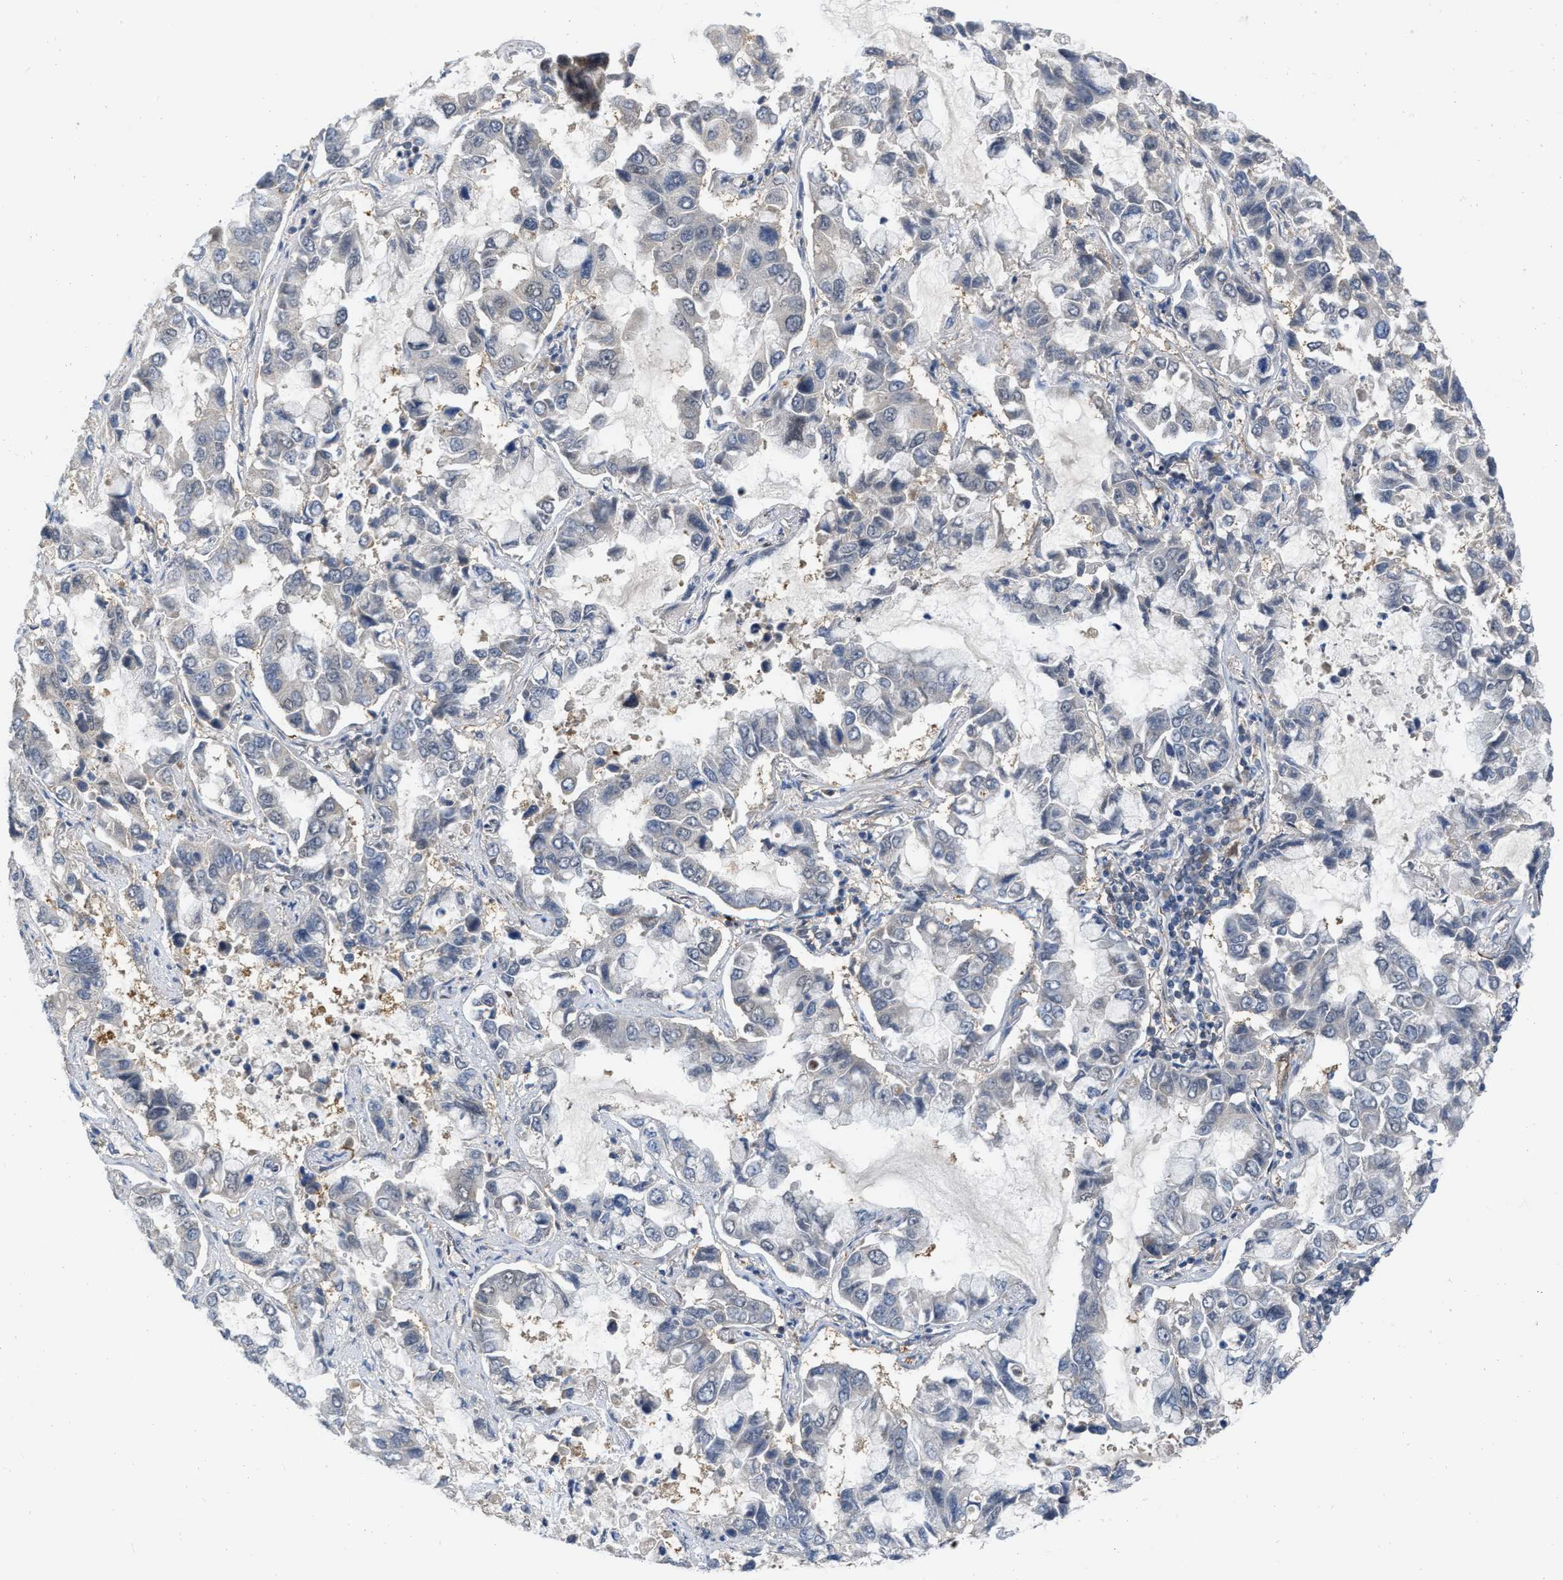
{"staining": {"intensity": "negative", "quantity": "none", "location": "none"}, "tissue": "lung cancer", "cell_type": "Tumor cells", "image_type": "cancer", "snomed": [{"axis": "morphology", "description": "Adenocarcinoma, NOS"}, {"axis": "topography", "description": "Lung"}], "caption": "An IHC image of lung cancer (adenocarcinoma) is shown. There is no staining in tumor cells of lung cancer (adenocarcinoma). (DAB immunohistochemistry, high magnification).", "gene": "NAPEPLD", "patient": {"sex": "male", "age": 64}}